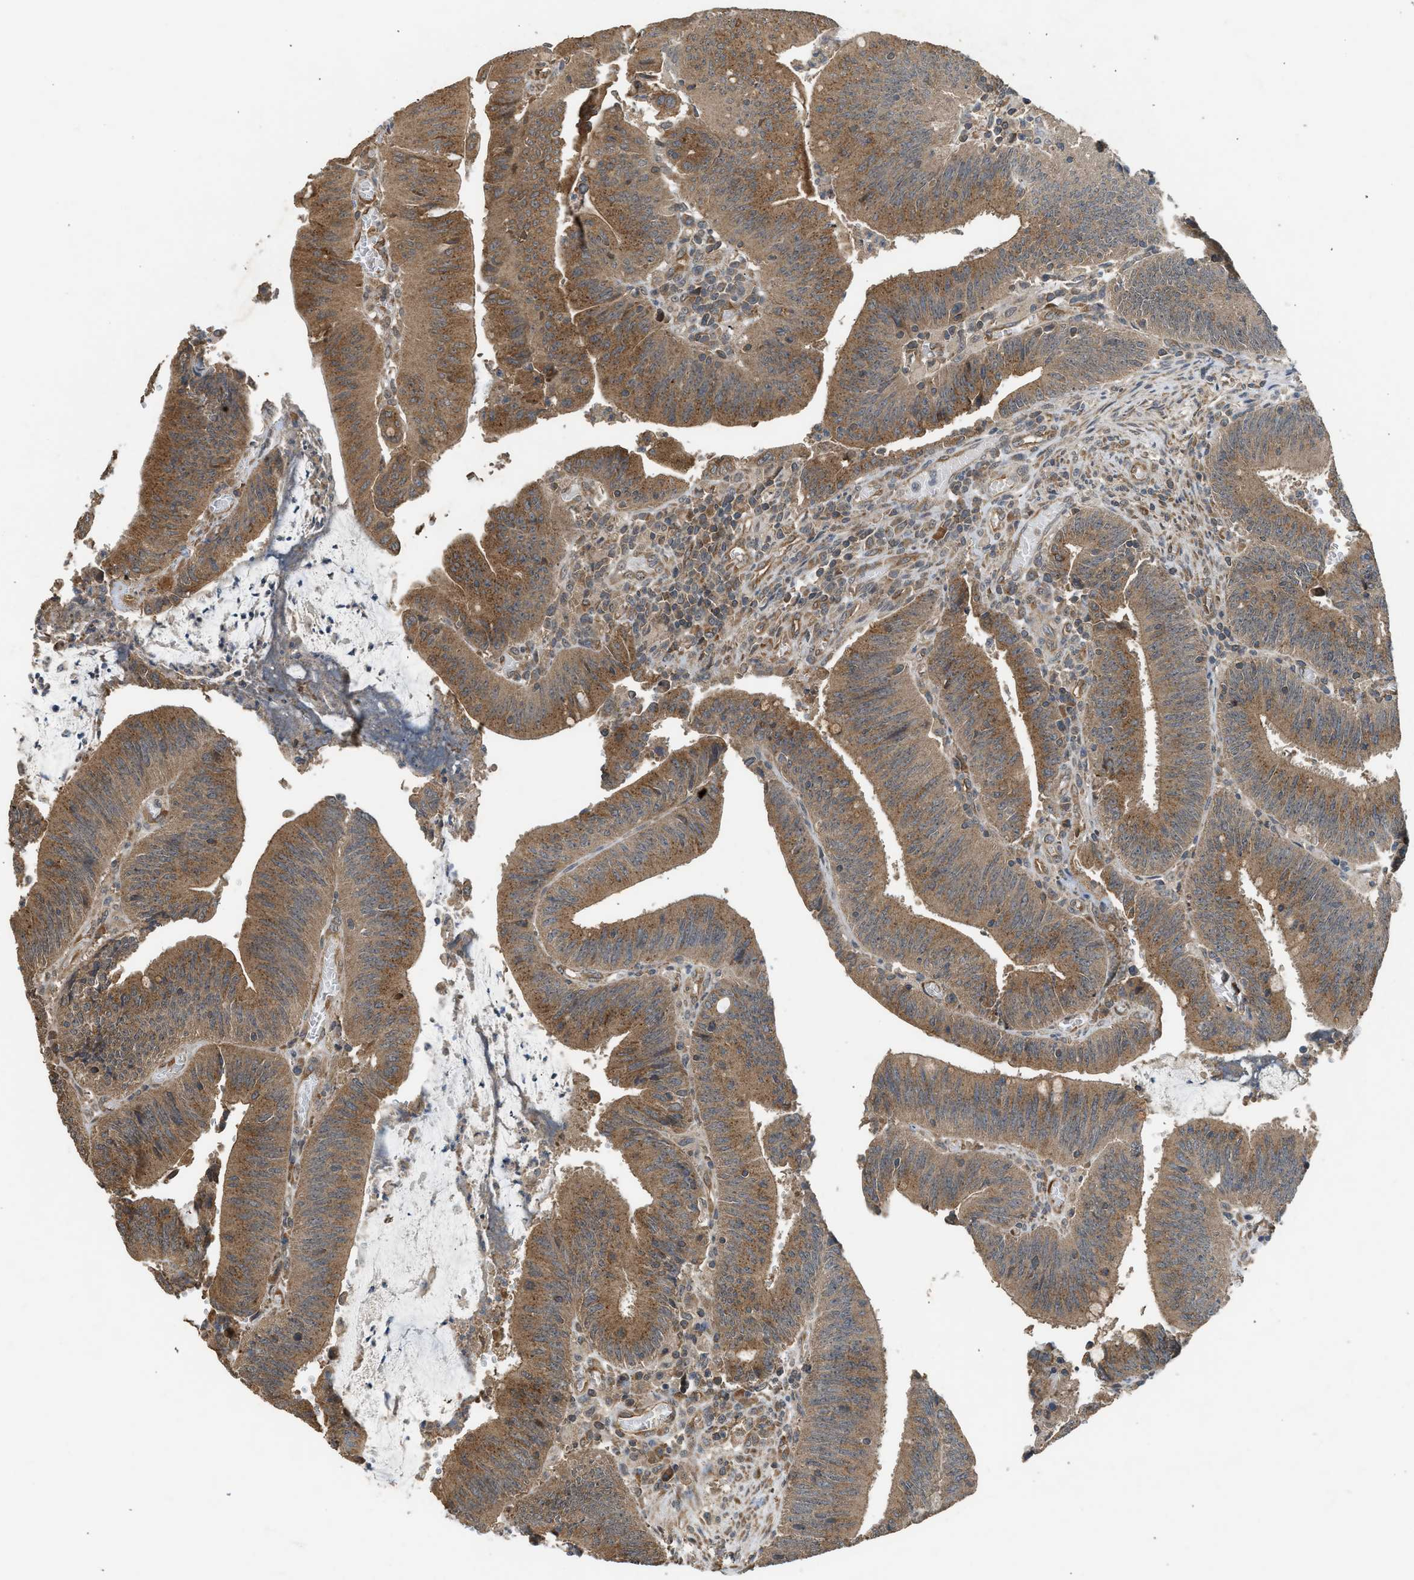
{"staining": {"intensity": "moderate", "quantity": ">75%", "location": "cytoplasmic/membranous"}, "tissue": "colorectal cancer", "cell_type": "Tumor cells", "image_type": "cancer", "snomed": [{"axis": "morphology", "description": "Normal tissue, NOS"}, {"axis": "morphology", "description": "Adenocarcinoma, NOS"}, {"axis": "topography", "description": "Rectum"}], "caption": "Protein expression by IHC displays moderate cytoplasmic/membranous staining in about >75% of tumor cells in colorectal cancer. The staining is performed using DAB (3,3'-diaminobenzidine) brown chromogen to label protein expression. The nuclei are counter-stained blue using hematoxylin.", "gene": "HIP1R", "patient": {"sex": "female", "age": 66}}